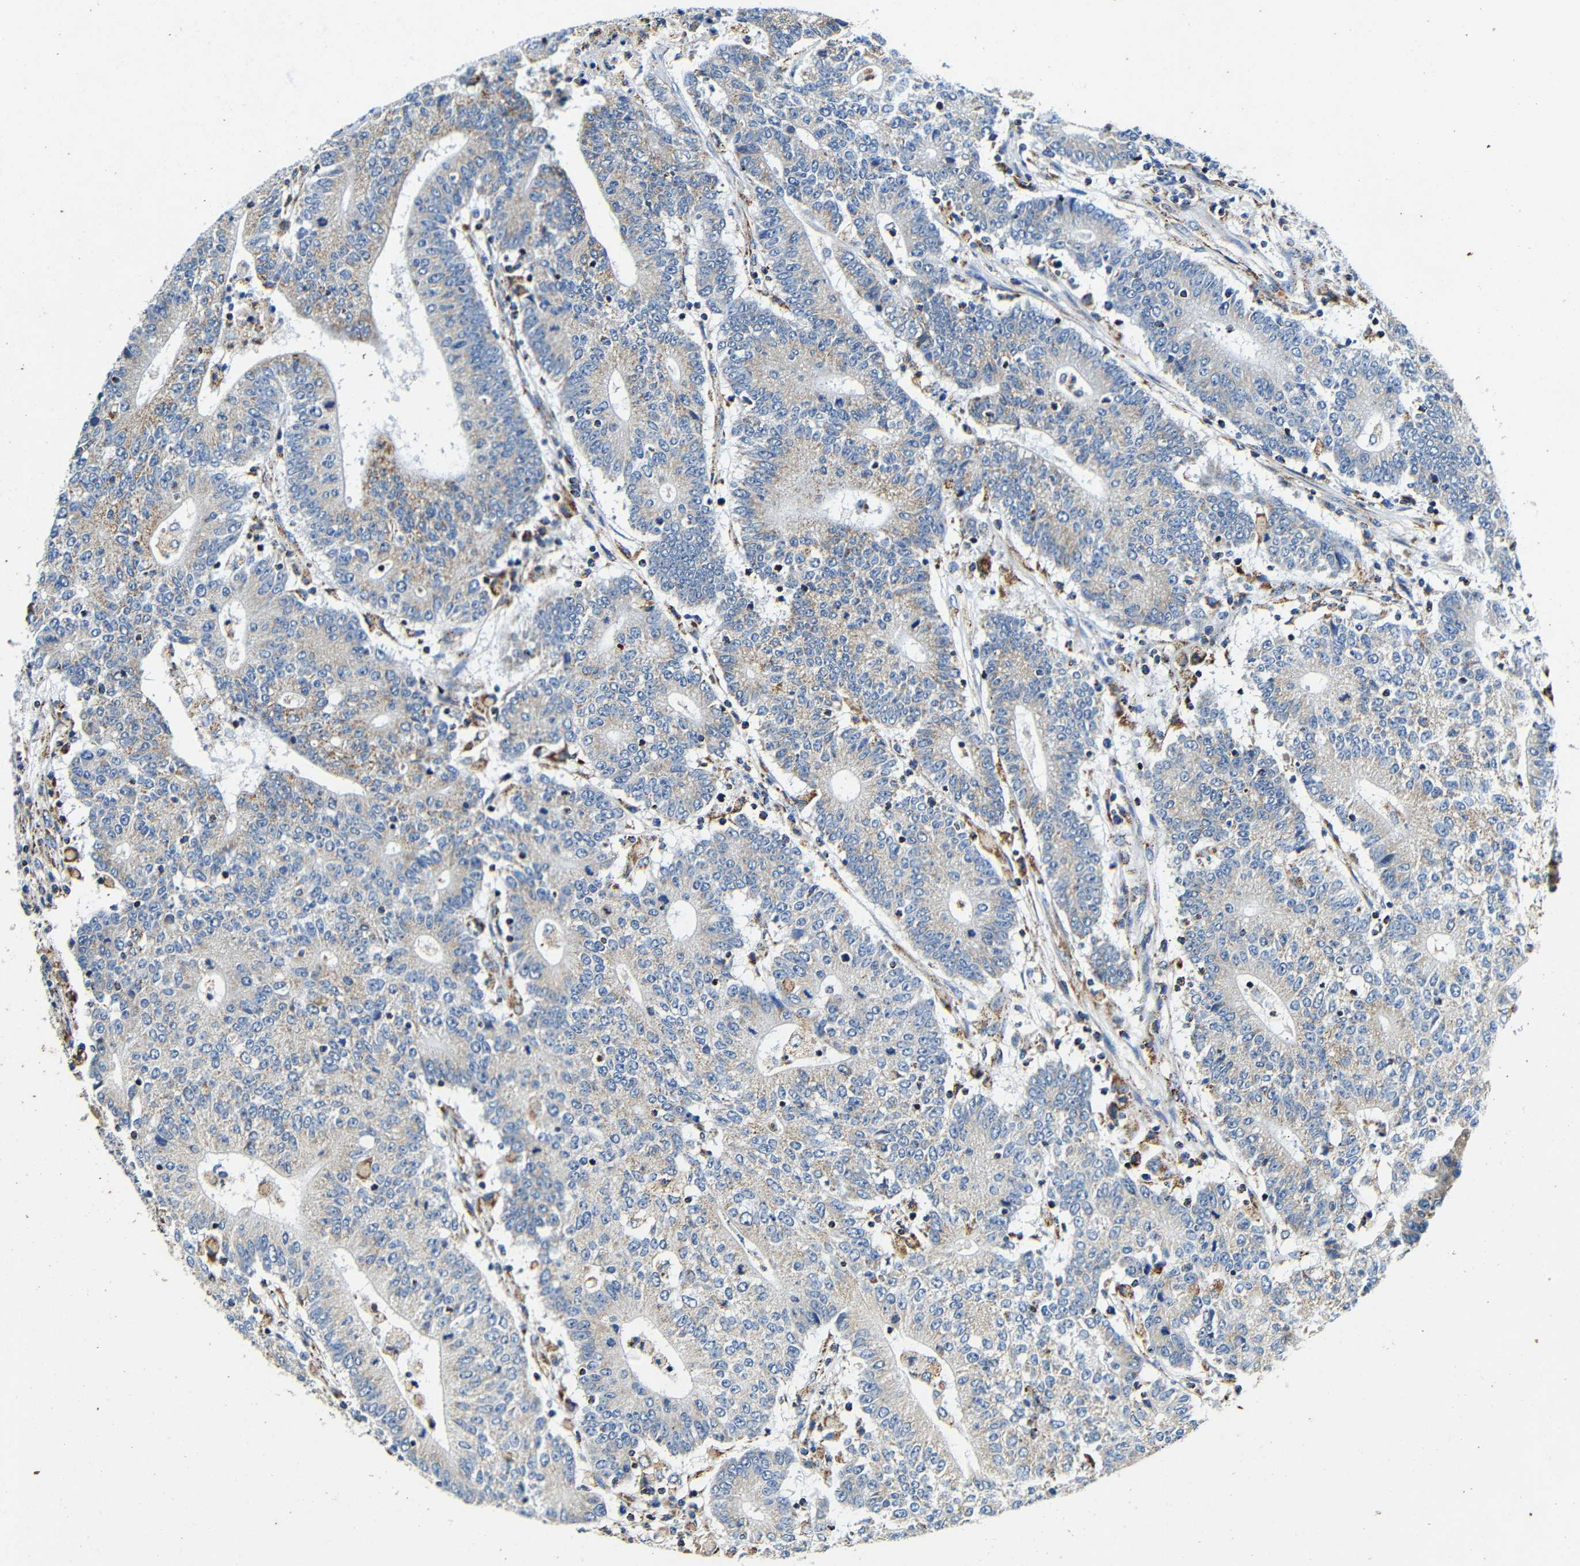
{"staining": {"intensity": "weak", "quantity": "25%-75%", "location": "cytoplasmic/membranous"}, "tissue": "colorectal cancer", "cell_type": "Tumor cells", "image_type": "cancer", "snomed": [{"axis": "morphology", "description": "Adenocarcinoma, NOS"}, {"axis": "topography", "description": "Rectum"}], "caption": "The micrograph displays immunohistochemical staining of colorectal cancer (adenocarcinoma). There is weak cytoplasmic/membranous staining is appreciated in approximately 25%-75% of tumor cells.", "gene": "GALNT18", "patient": {"sex": "female", "age": 57}}